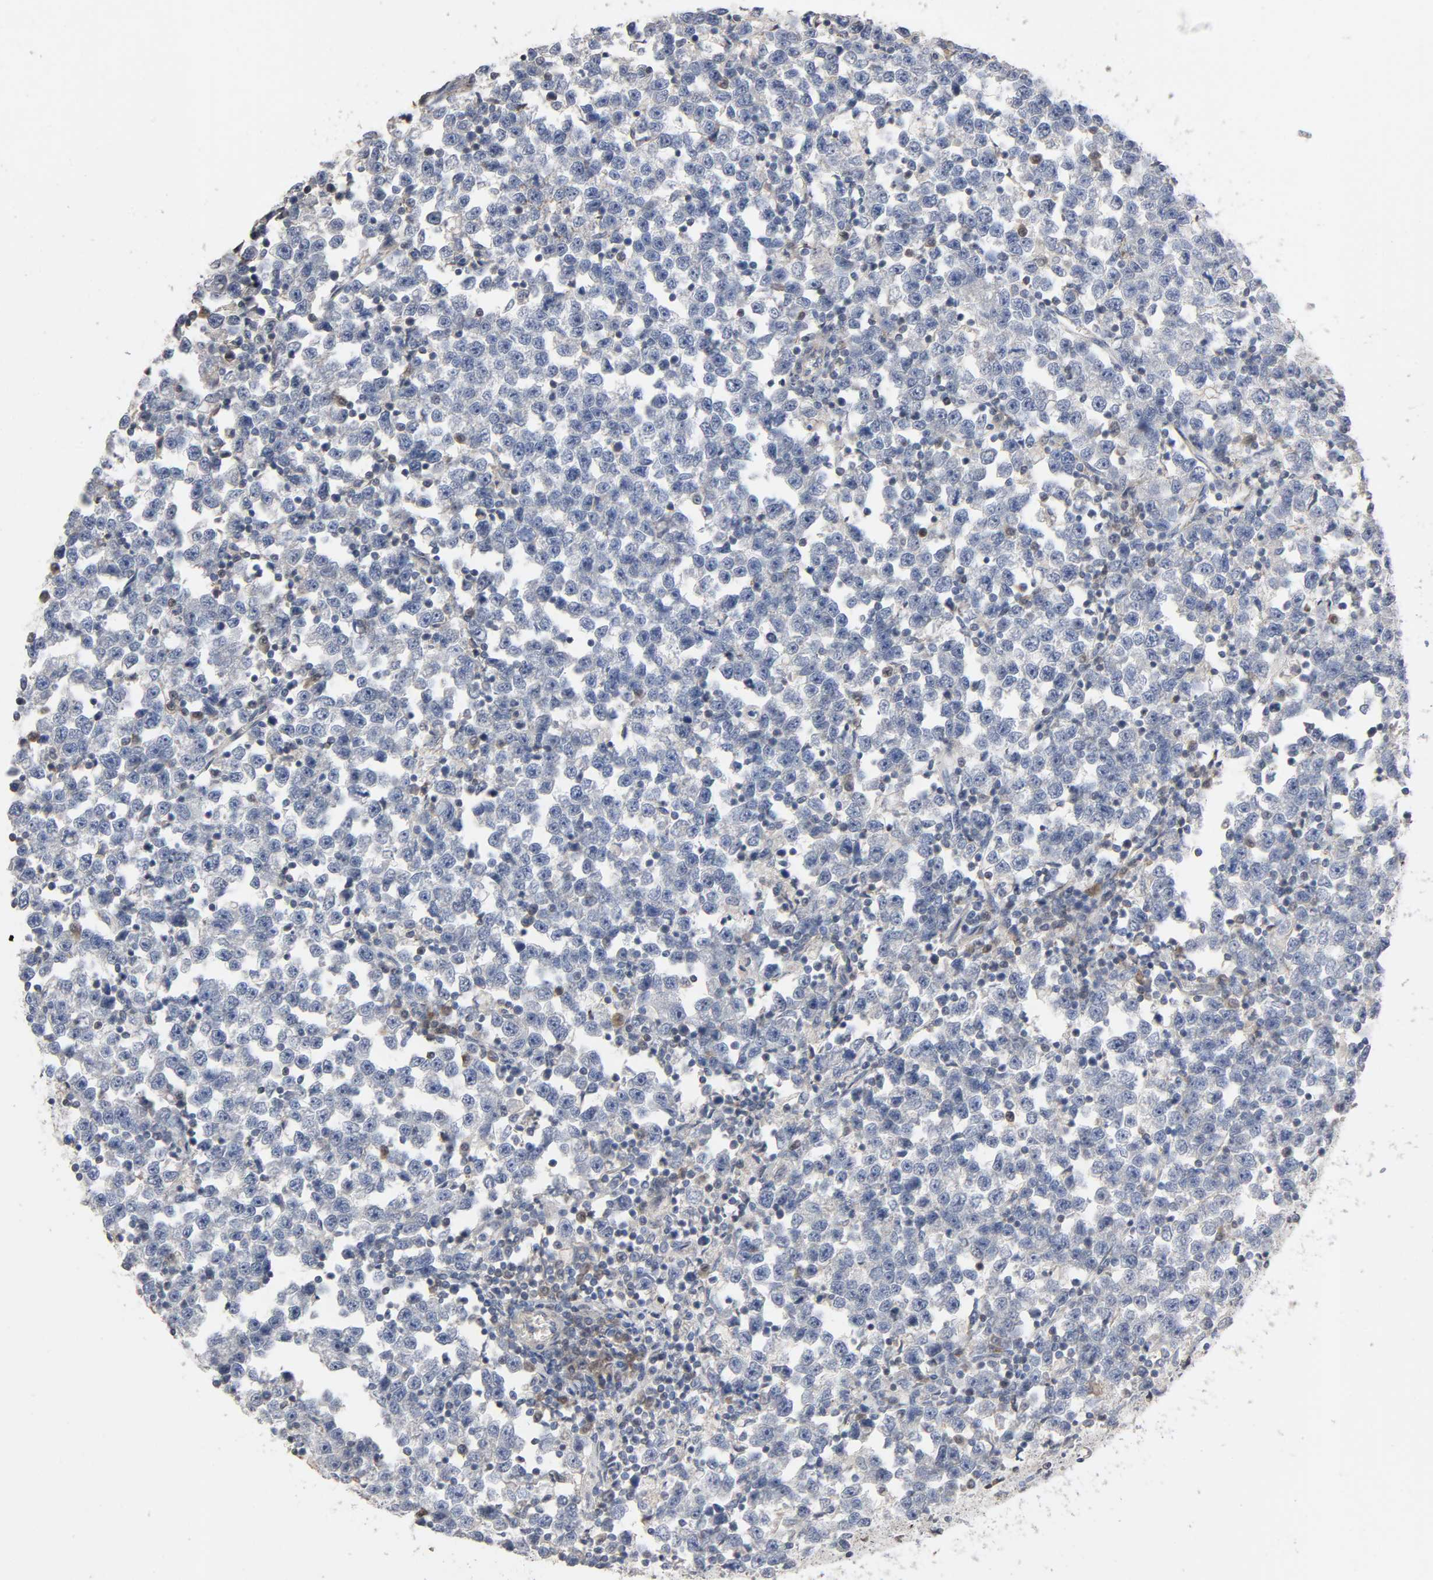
{"staining": {"intensity": "negative", "quantity": "none", "location": "none"}, "tissue": "testis cancer", "cell_type": "Tumor cells", "image_type": "cancer", "snomed": [{"axis": "morphology", "description": "Seminoma, NOS"}, {"axis": "topography", "description": "Testis"}], "caption": "An image of human testis cancer (seminoma) is negative for staining in tumor cells.", "gene": "CDK6", "patient": {"sex": "male", "age": 43}}